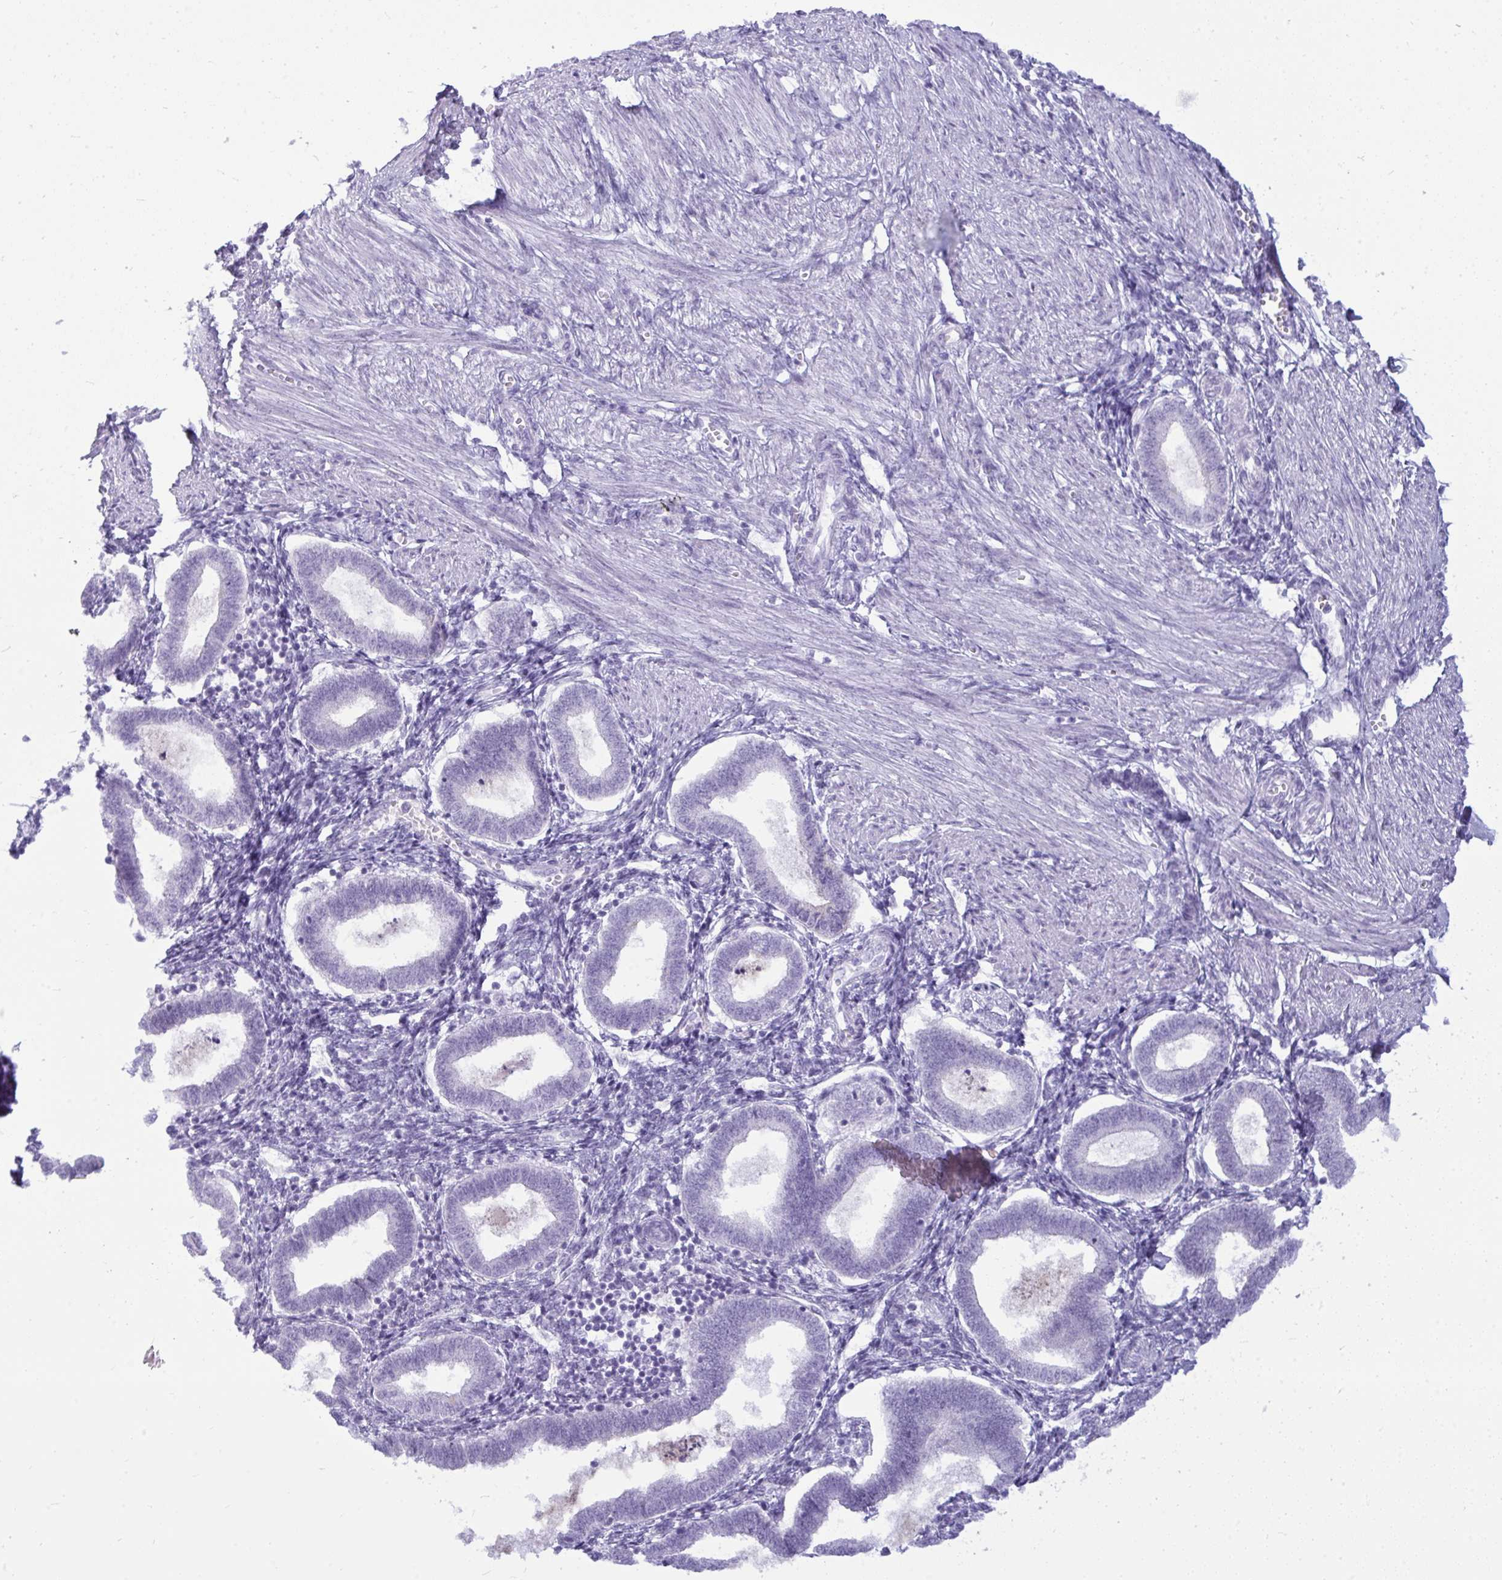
{"staining": {"intensity": "negative", "quantity": "none", "location": "none"}, "tissue": "endometrium", "cell_type": "Cells in endometrial stroma", "image_type": "normal", "snomed": [{"axis": "morphology", "description": "Normal tissue, NOS"}, {"axis": "topography", "description": "Endometrium"}], "caption": "This image is of benign endometrium stained with immunohistochemistry (IHC) to label a protein in brown with the nuclei are counter-stained blue. There is no staining in cells in endometrial stroma. Nuclei are stained in blue.", "gene": "ANKRD60", "patient": {"sex": "female", "age": 24}}